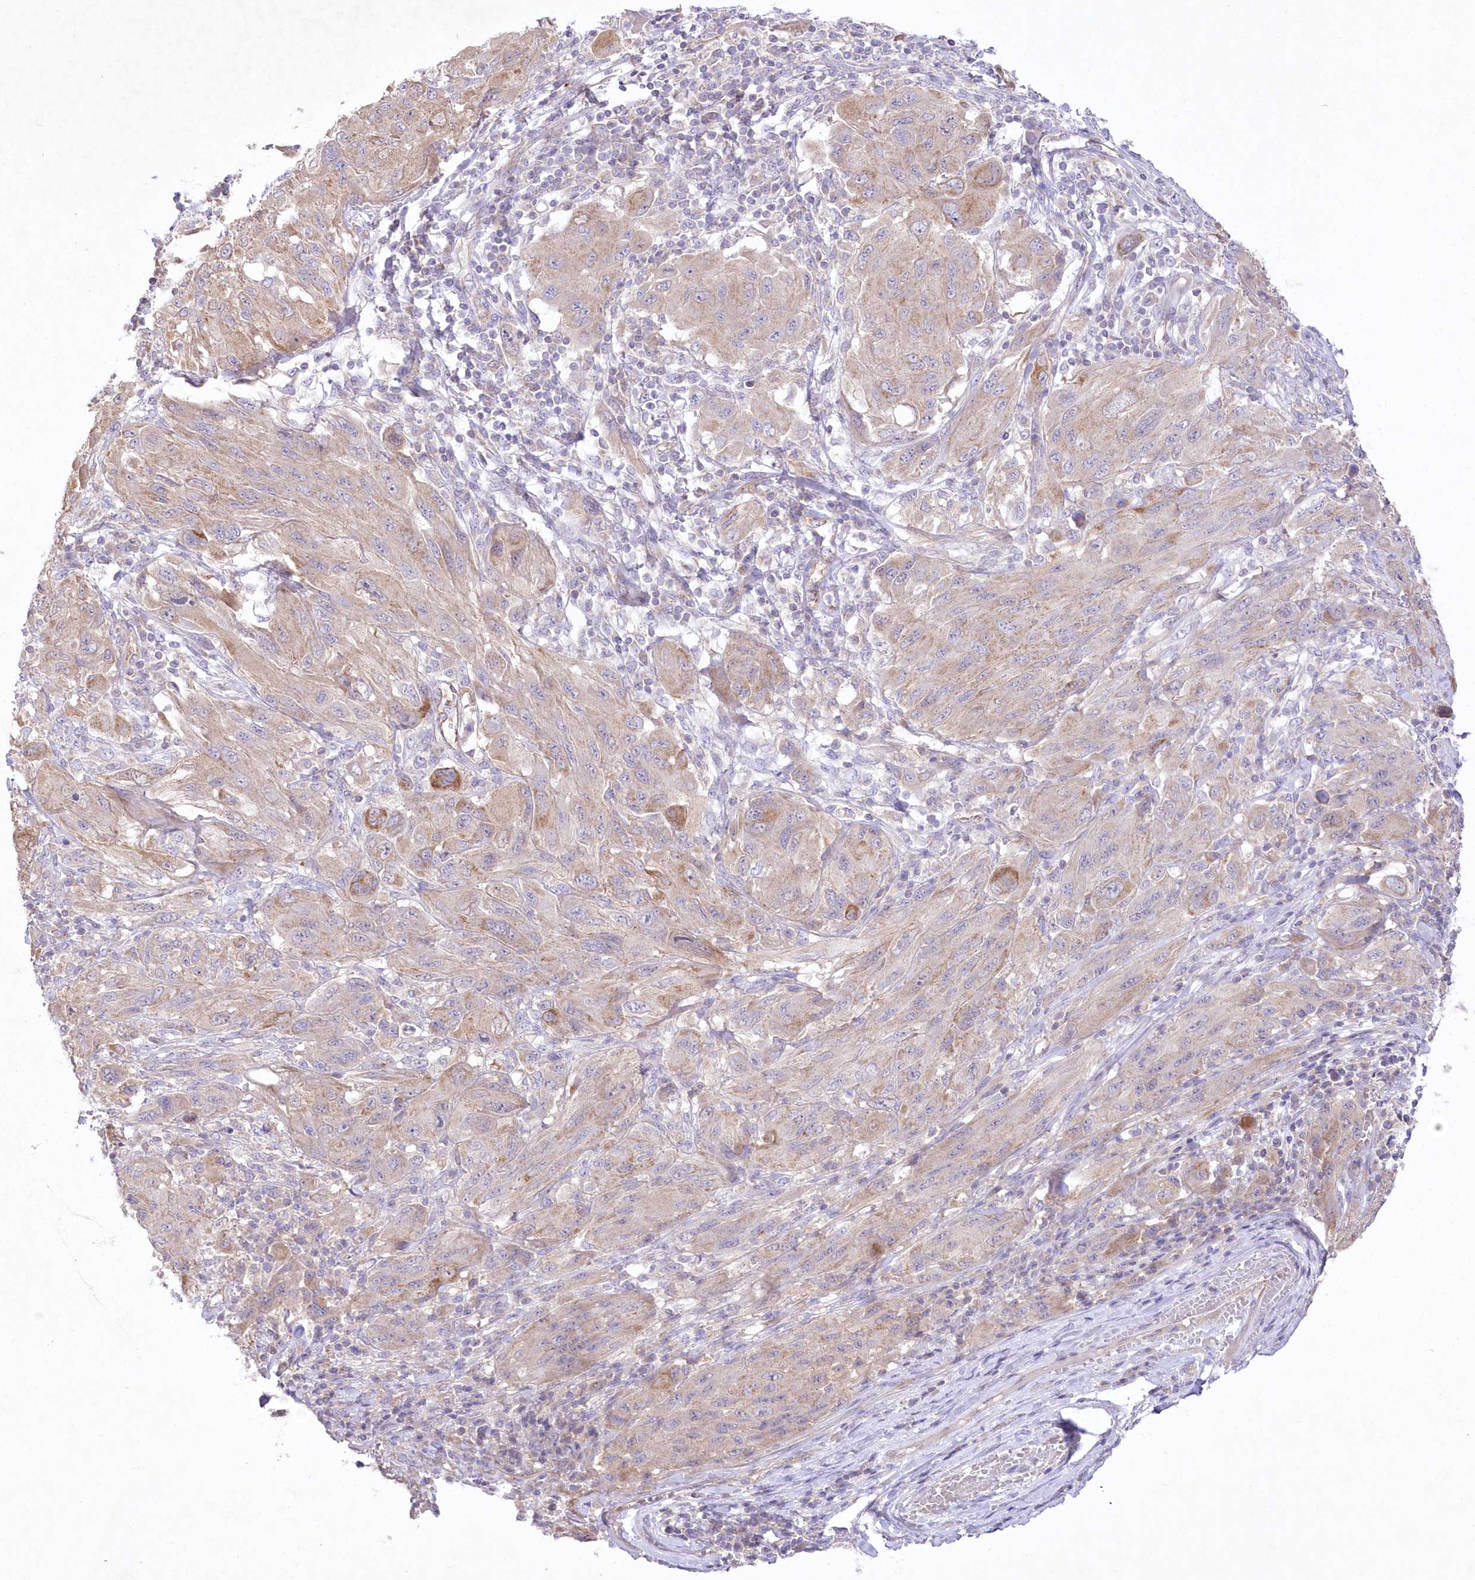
{"staining": {"intensity": "moderate", "quantity": "<25%", "location": "cytoplasmic/membranous"}, "tissue": "melanoma", "cell_type": "Tumor cells", "image_type": "cancer", "snomed": [{"axis": "morphology", "description": "Malignant melanoma, NOS"}, {"axis": "topography", "description": "Skin"}], "caption": "Approximately <25% of tumor cells in malignant melanoma show moderate cytoplasmic/membranous protein staining as visualized by brown immunohistochemical staining.", "gene": "ITSN2", "patient": {"sex": "female", "age": 91}}